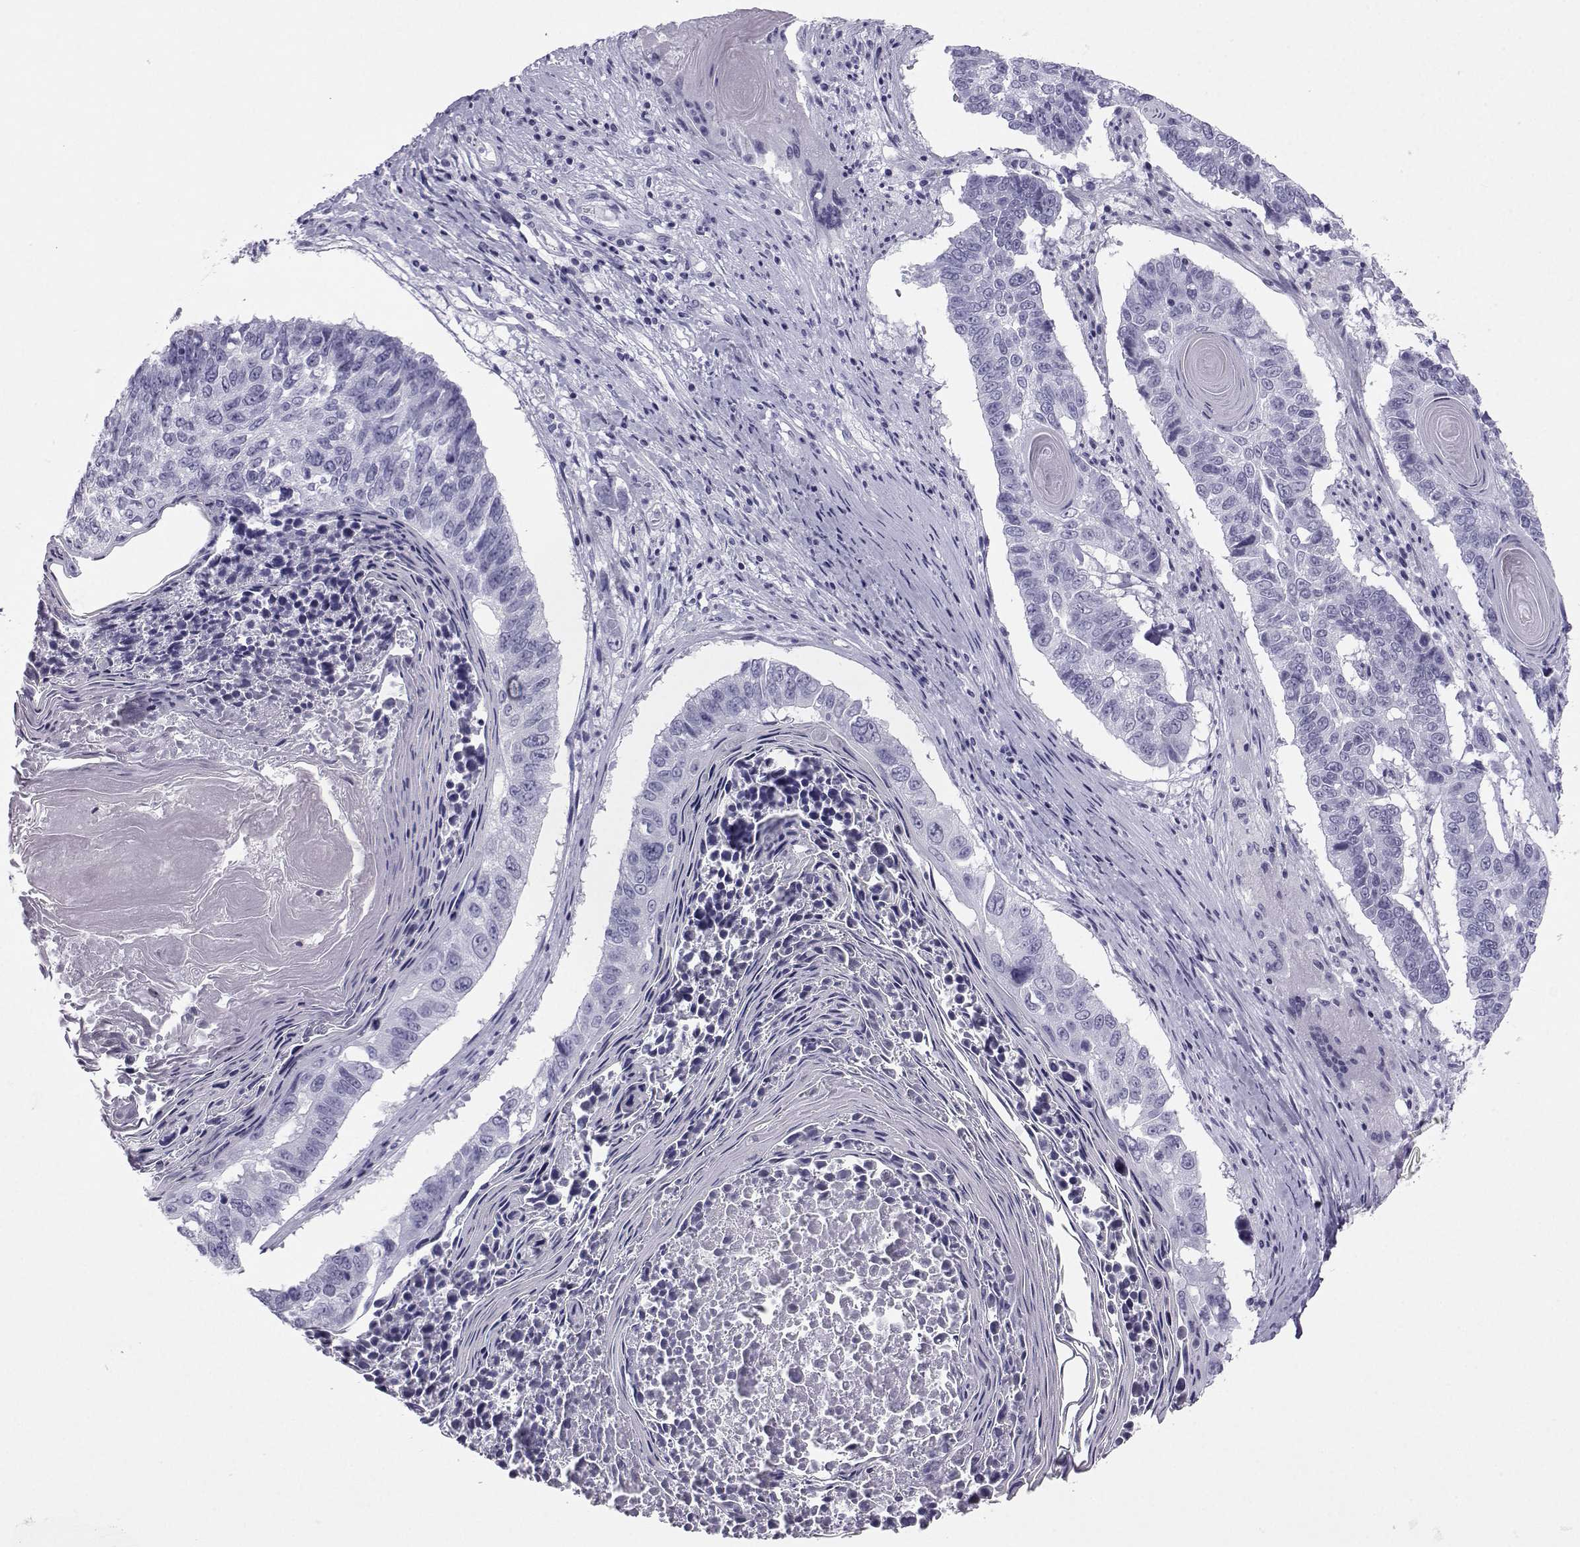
{"staining": {"intensity": "negative", "quantity": "none", "location": "none"}, "tissue": "lung cancer", "cell_type": "Tumor cells", "image_type": "cancer", "snomed": [{"axis": "morphology", "description": "Squamous cell carcinoma, NOS"}, {"axis": "topography", "description": "Lung"}], "caption": "A photomicrograph of lung squamous cell carcinoma stained for a protein exhibits no brown staining in tumor cells.", "gene": "SST", "patient": {"sex": "male", "age": 73}}